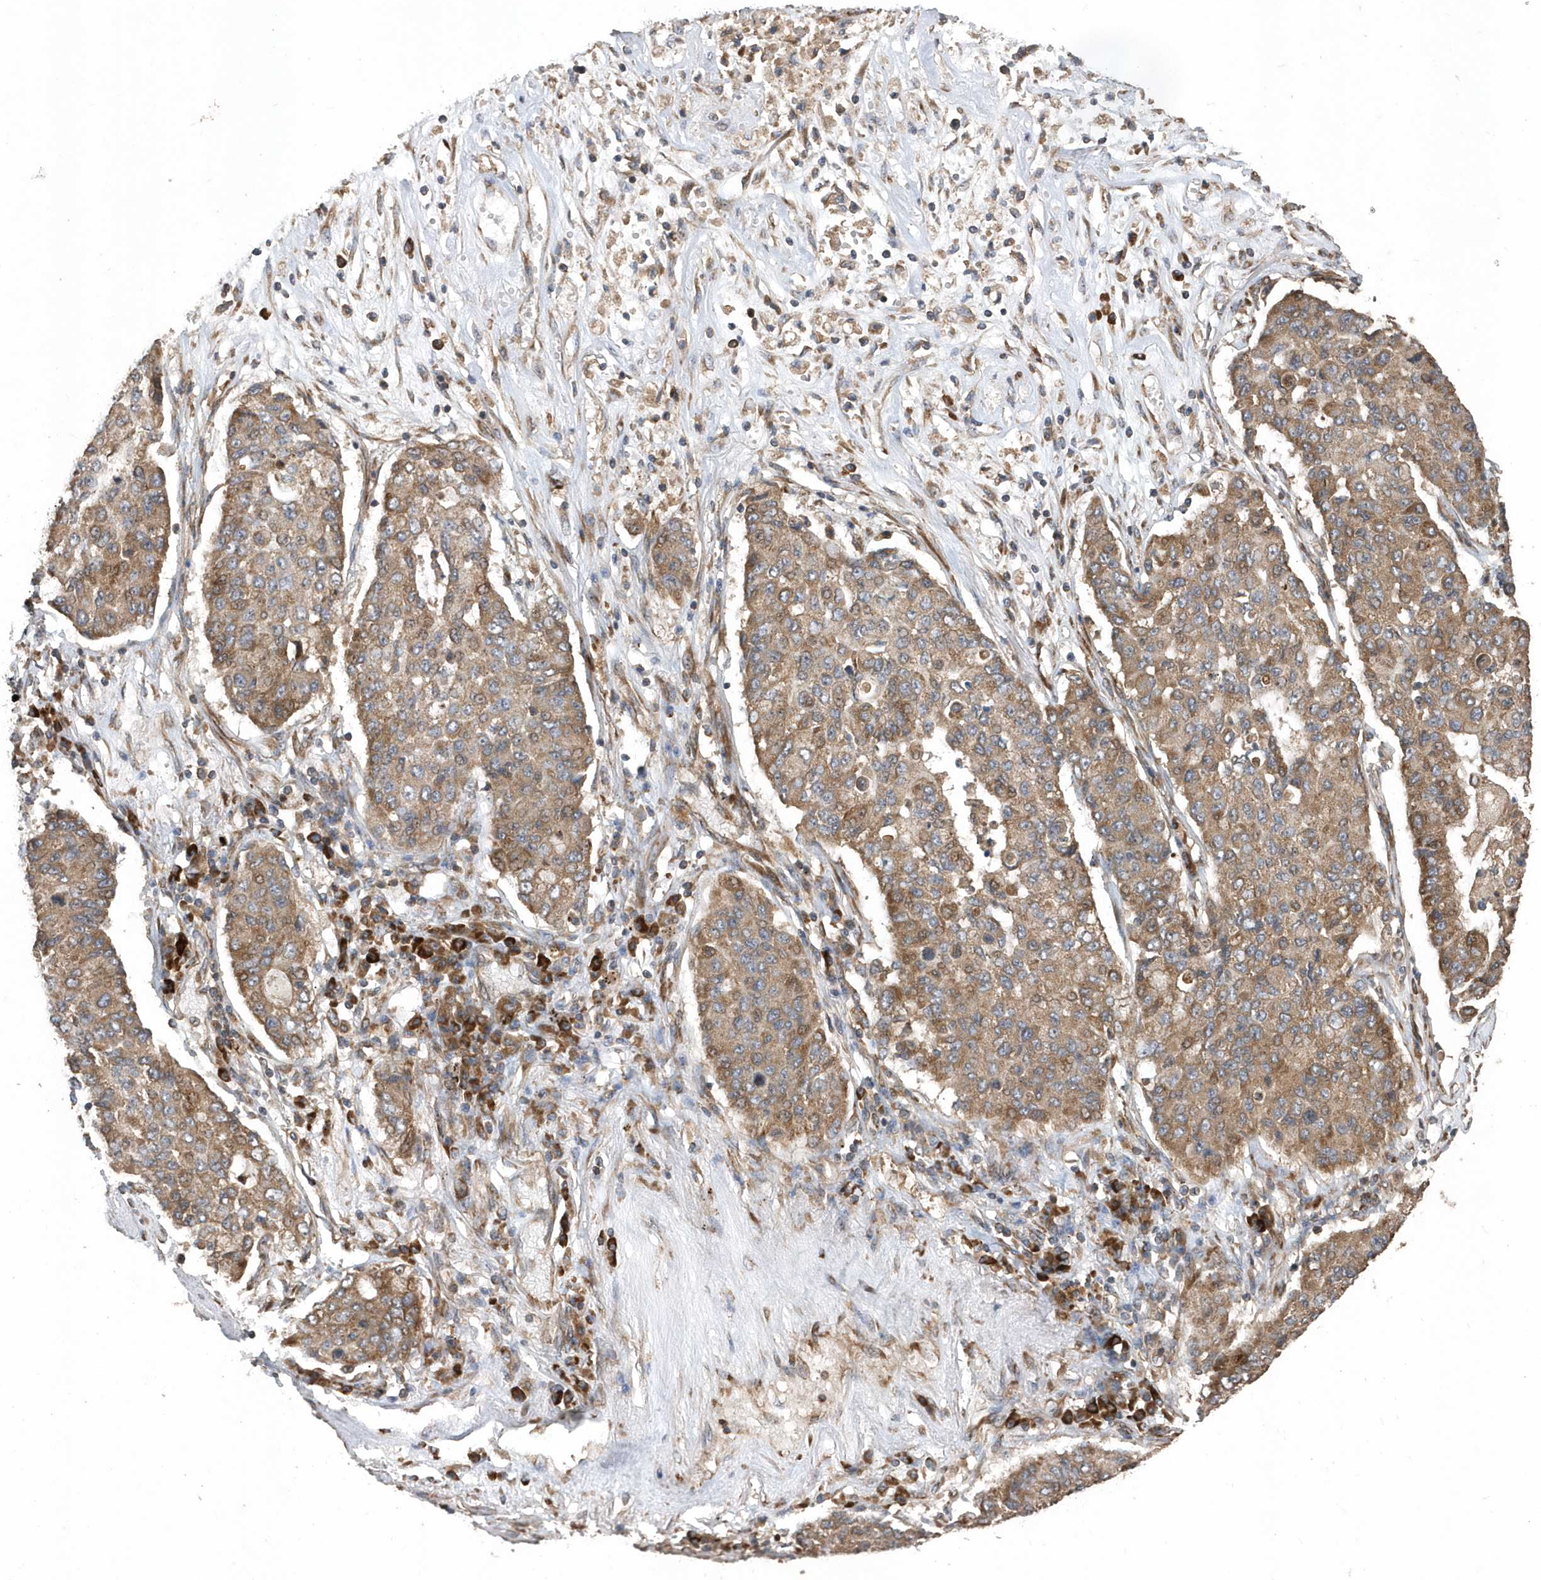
{"staining": {"intensity": "moderate", "quantity": ">75%", "location": "cytoplasmic/membranous"}, "tissue": "lung cancer", "cell_type": "Tumor cells", "image_type": "cancer", "snomed": [{"axis": "morphology", "description": "Squamous cell carcinoma, NOS"}, {"axis": "topography", "description": "Lung"}], "caption": "Immunohistochemistry (IHC) image of neoplastic tissue: squamous cell carcinoma (lung) stained using immunohistochemistry displays medium levels of moderate protein expression localized specifically in the cytoplasmic/membranous of tumor cells, appearing as a cytoplasmic/membranous brown color.", "gene": "WASHC5", "patient": {"sex": "male", "age": 74}}